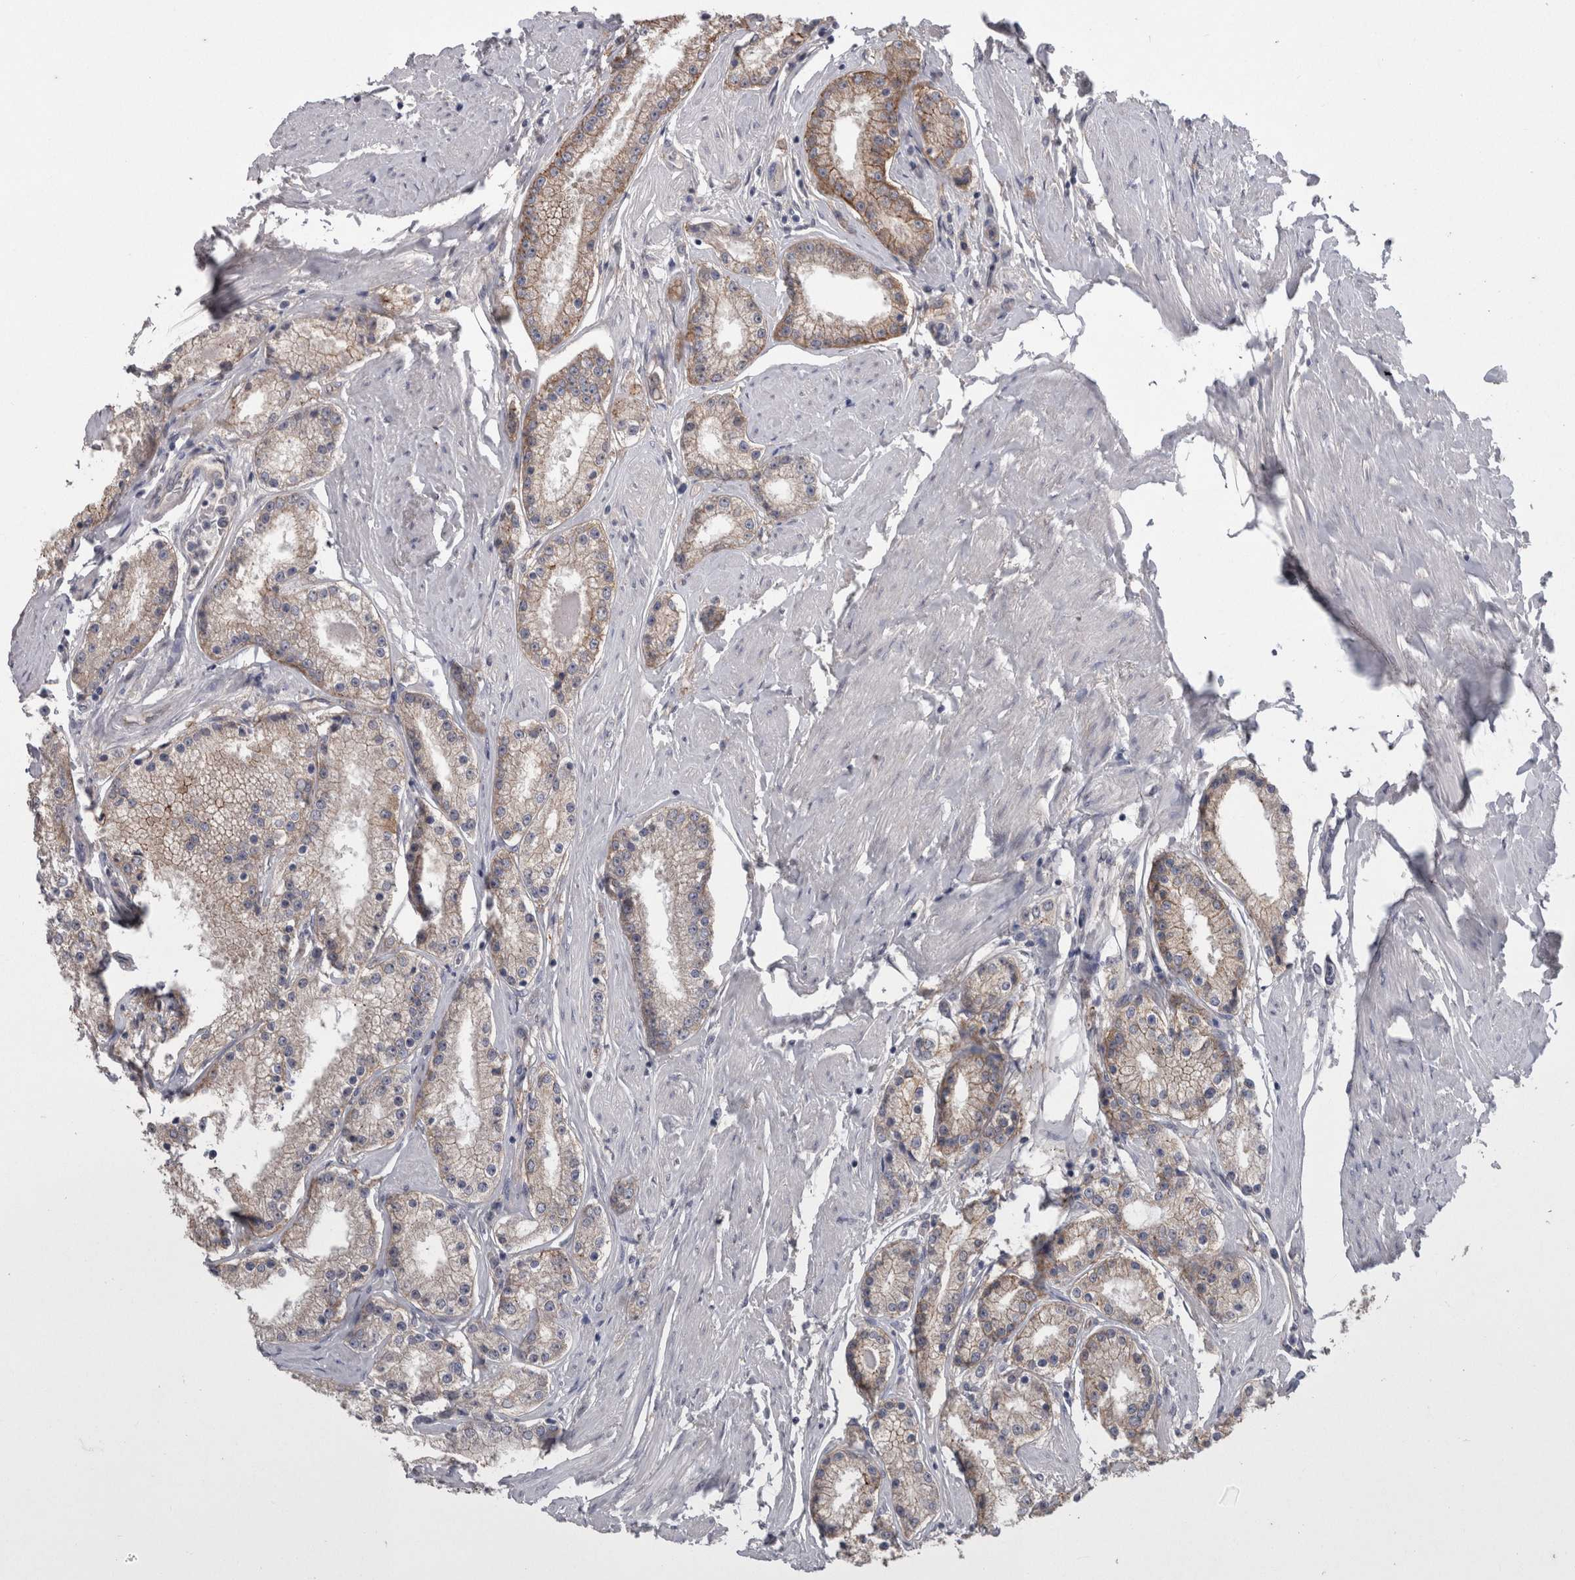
{"staining": {"intensity": "moderate", "quantity": "25%-75%", "location": "cytoplasmic/membranous"}, "tissue": "prostate cancer", "cell_type": "Tumor cells", "image_type": "cancer", "snomed": [{"axis": "morphology", "description": "Adenocarcinoma, Low grade"}, {"axis": "topography", "description": "Prostate"}], "caption": "IHC photomicrograph of neoplastic tissue: prostate cancer stained using immunohistochemistry reveals medium levels of moderate protein expression localized specifically in the cytoplasmic/membranous of tumor cells, appearing as a cytoplasmic/membranous brown color.", "gene": "NECTIN2", "patient": {"sex": "male", "age": 63}}